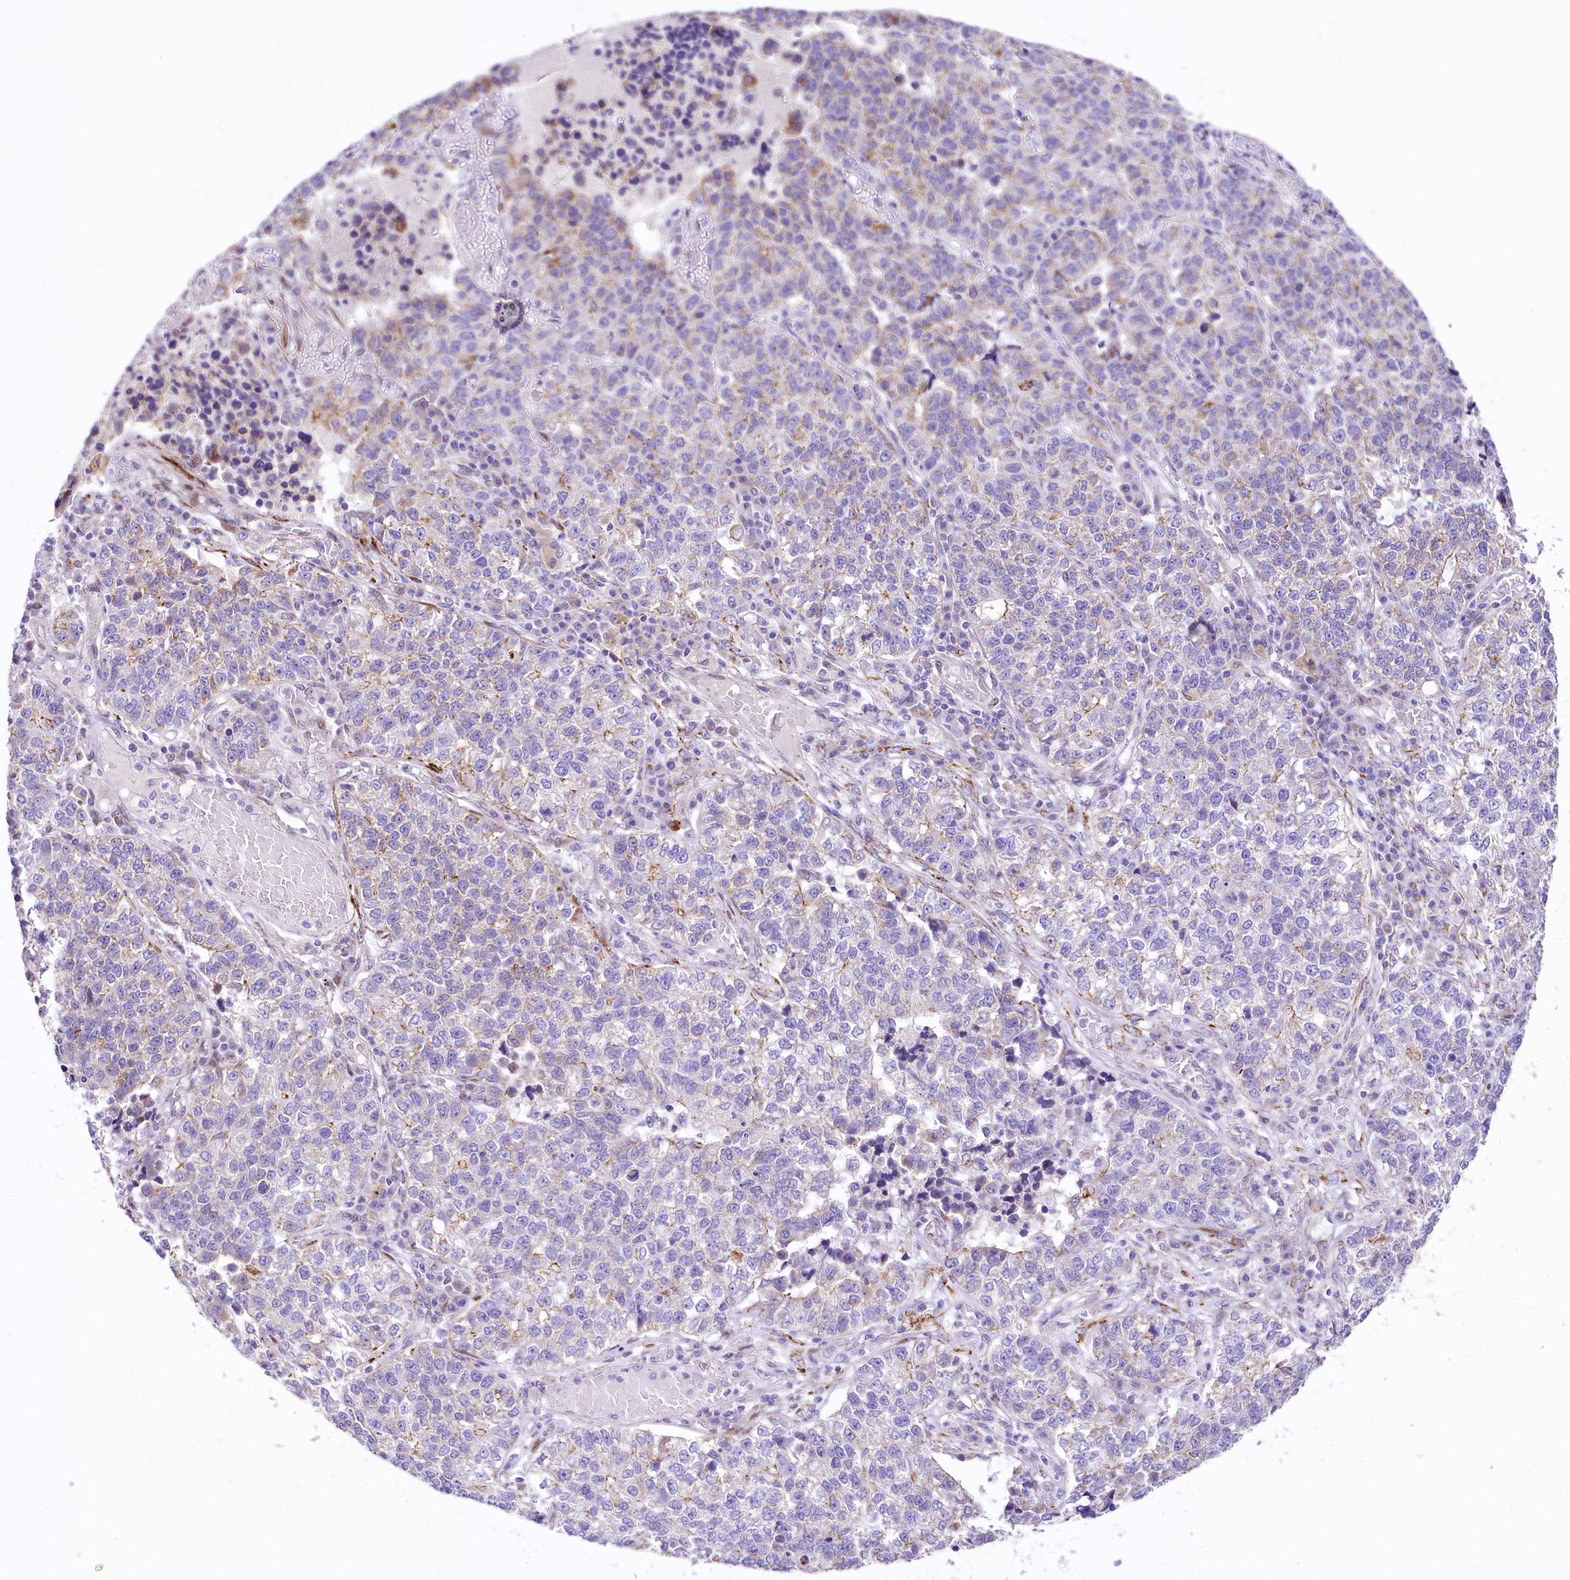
{"staining": {"intensity": "moderate", "quantity": "<25%", "location": "cytoplasmic/membranous"}, "tissue": "lung cancer", "cell_type": "Tumor cells", "image_type": "cancer", "snomed": [{"axis": "morphology", "description": "Adenocarcinoma, NOS"}, {"axis": "topography", "description": "Lung"}], "caption": "The image demonstrates staining of lung cancer (adenocarcinoma), revealing moderate cytoplasmic/membranous protein positivity (brown color) within tumor cells.", "gene": "PPIP5K2", "patient": {"sex": "male", "age": 49}}